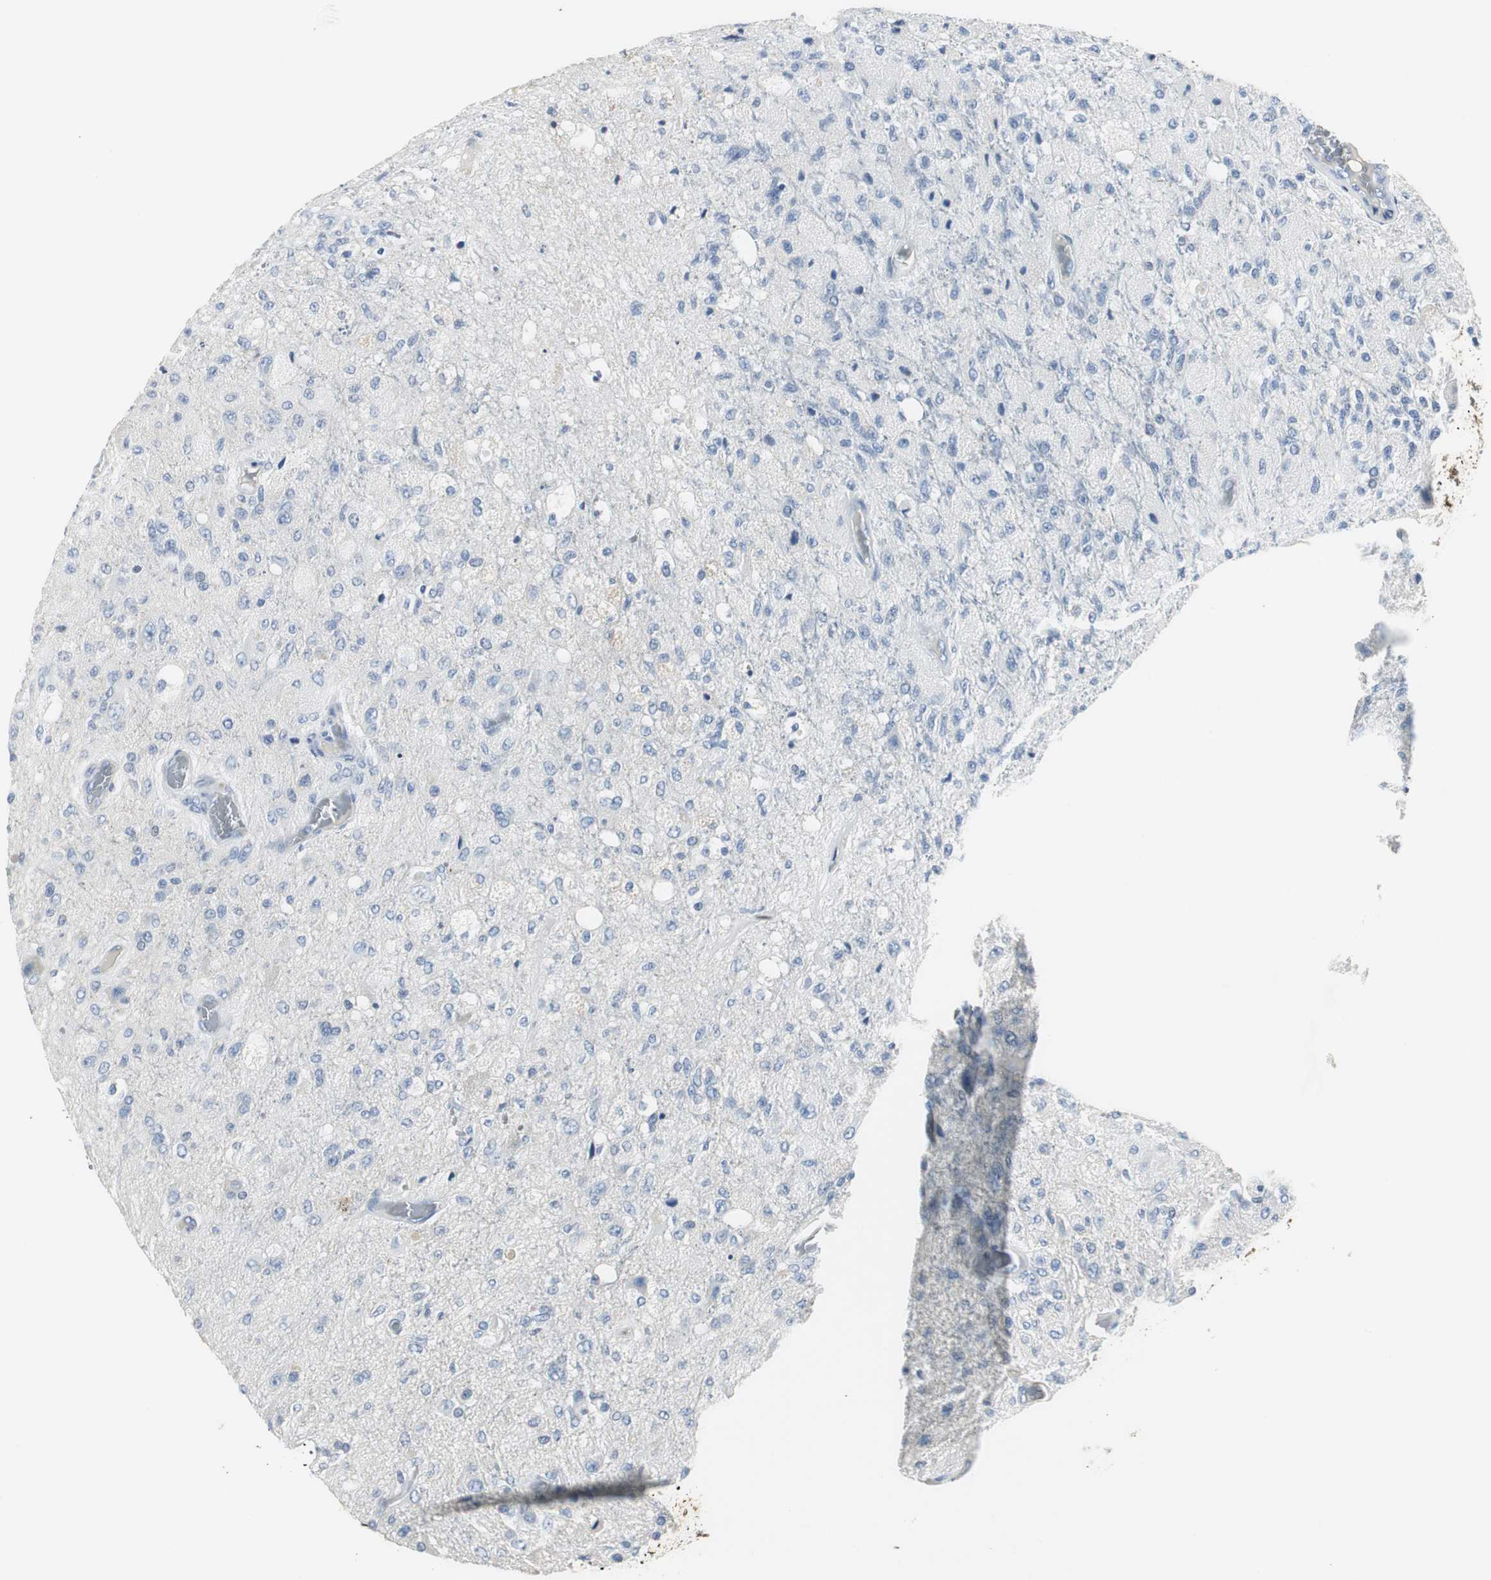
{"staining": {"intensity": "weak", "quantity": "<25%", "location": "cytoplasmic/membranous"}, "tissue": "glioma", "cell_type": "Tumor cells", "image_type": "cancer", "snomed": [{"axis": "morphology", "description": "Normal tissue, NOS"}, {"axis": "morphology", "description": "Glioma, malignant, High grade"}, {"axis": "topography", "description": "Cerebral cortex"}], "caption": "The photomicrograph exhibits no staining of tumor cells in glioma.", "gene": "IGHA1", "patient": {"sex": "male", "age": 77}}